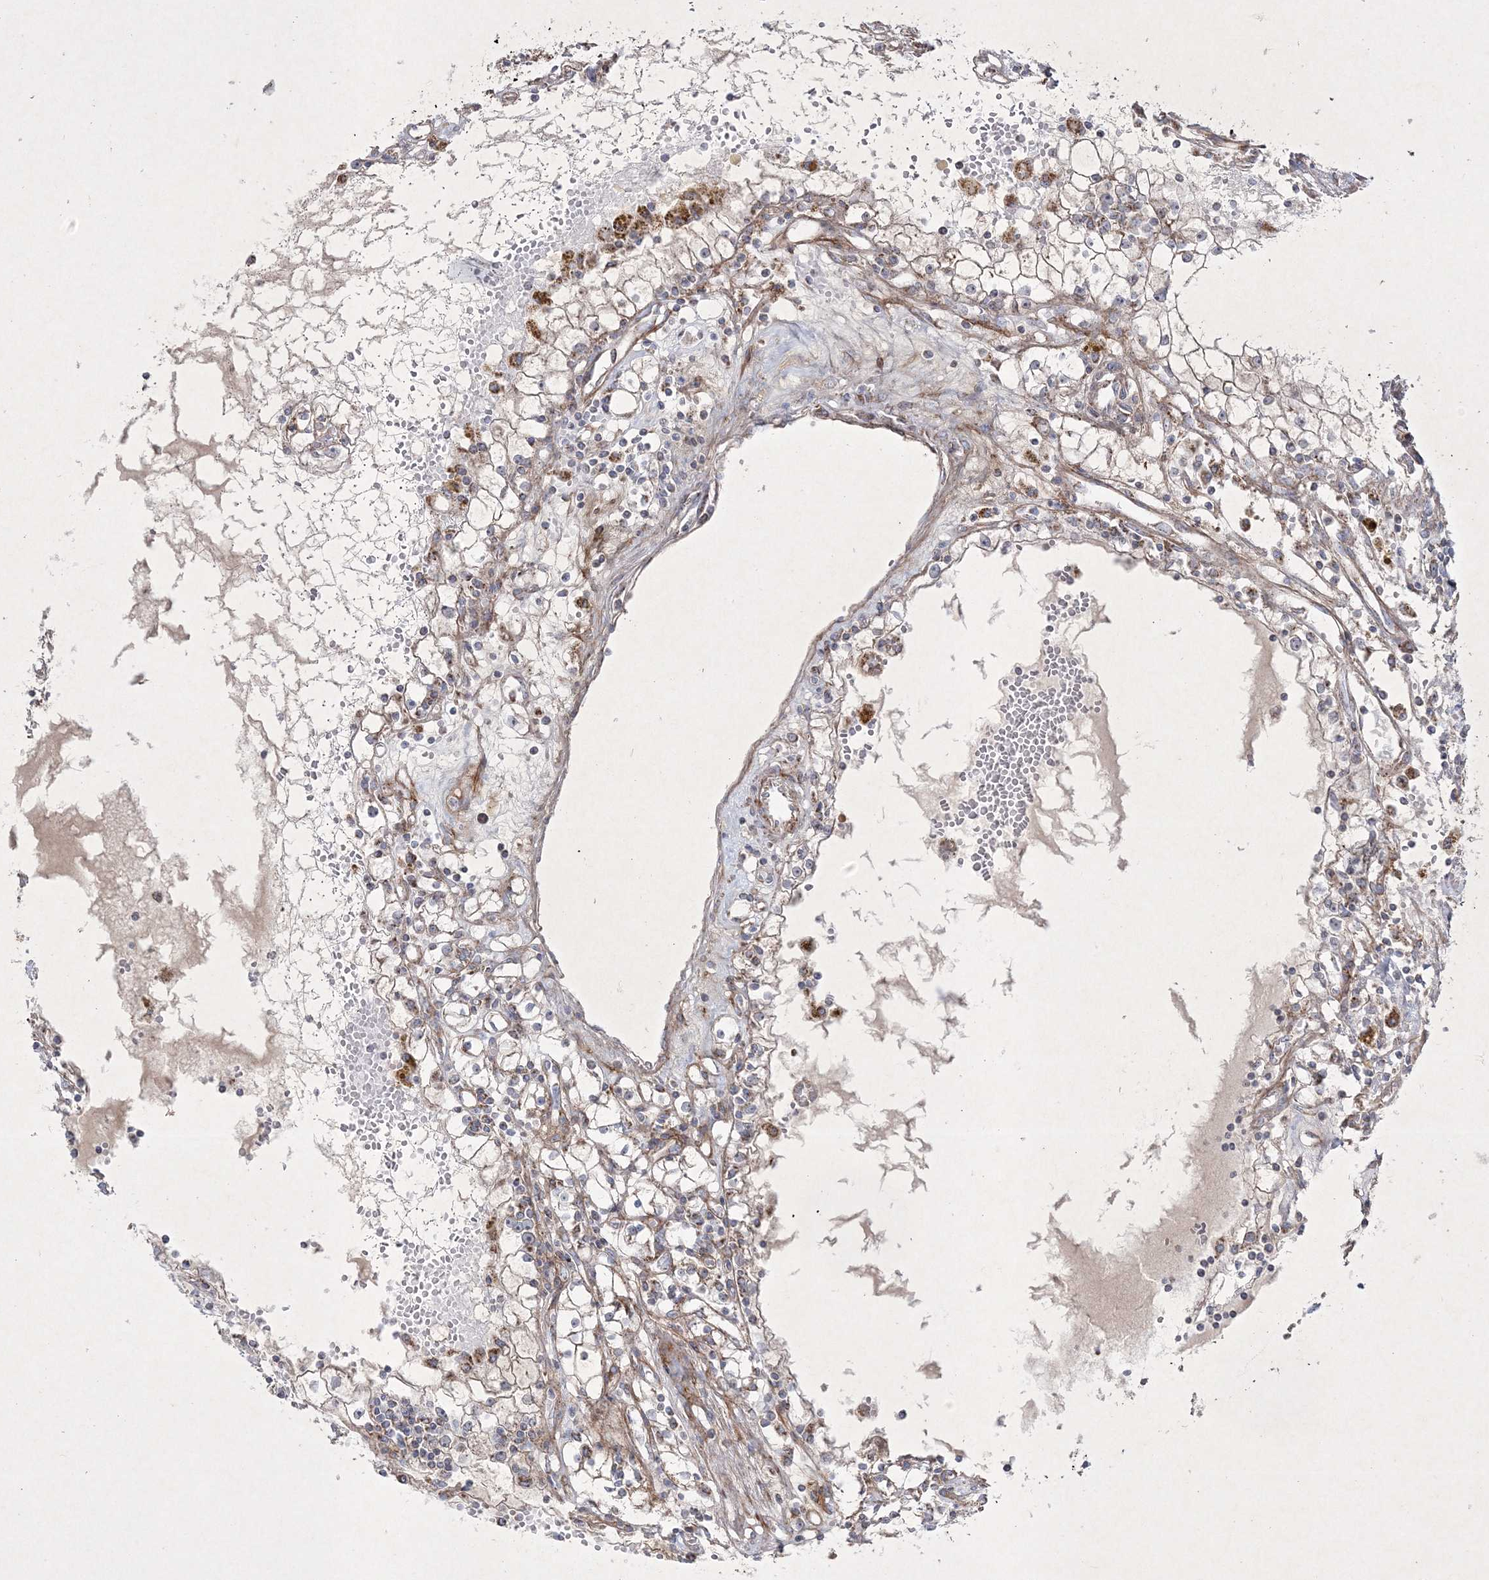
{"staining": {"intensity": "weak", "quantity": "<25%", "location": "cytoplasmic/membranous"}, "tissue": "renal cancer", "cell_type": "Tumor cells", "image_type": "cancer", "snomed": [{"axis": "morphology", "description": "Adenocarcinoma, NOS"}, {"axis": "topography", "description": "Kidney"}], "caption": "Histopathology image shows no significant protein positivity in tumor cells of renal adenocarcinoma.", "gene": "RICTOR", "patient": {"sex": "male", "age": 56}}